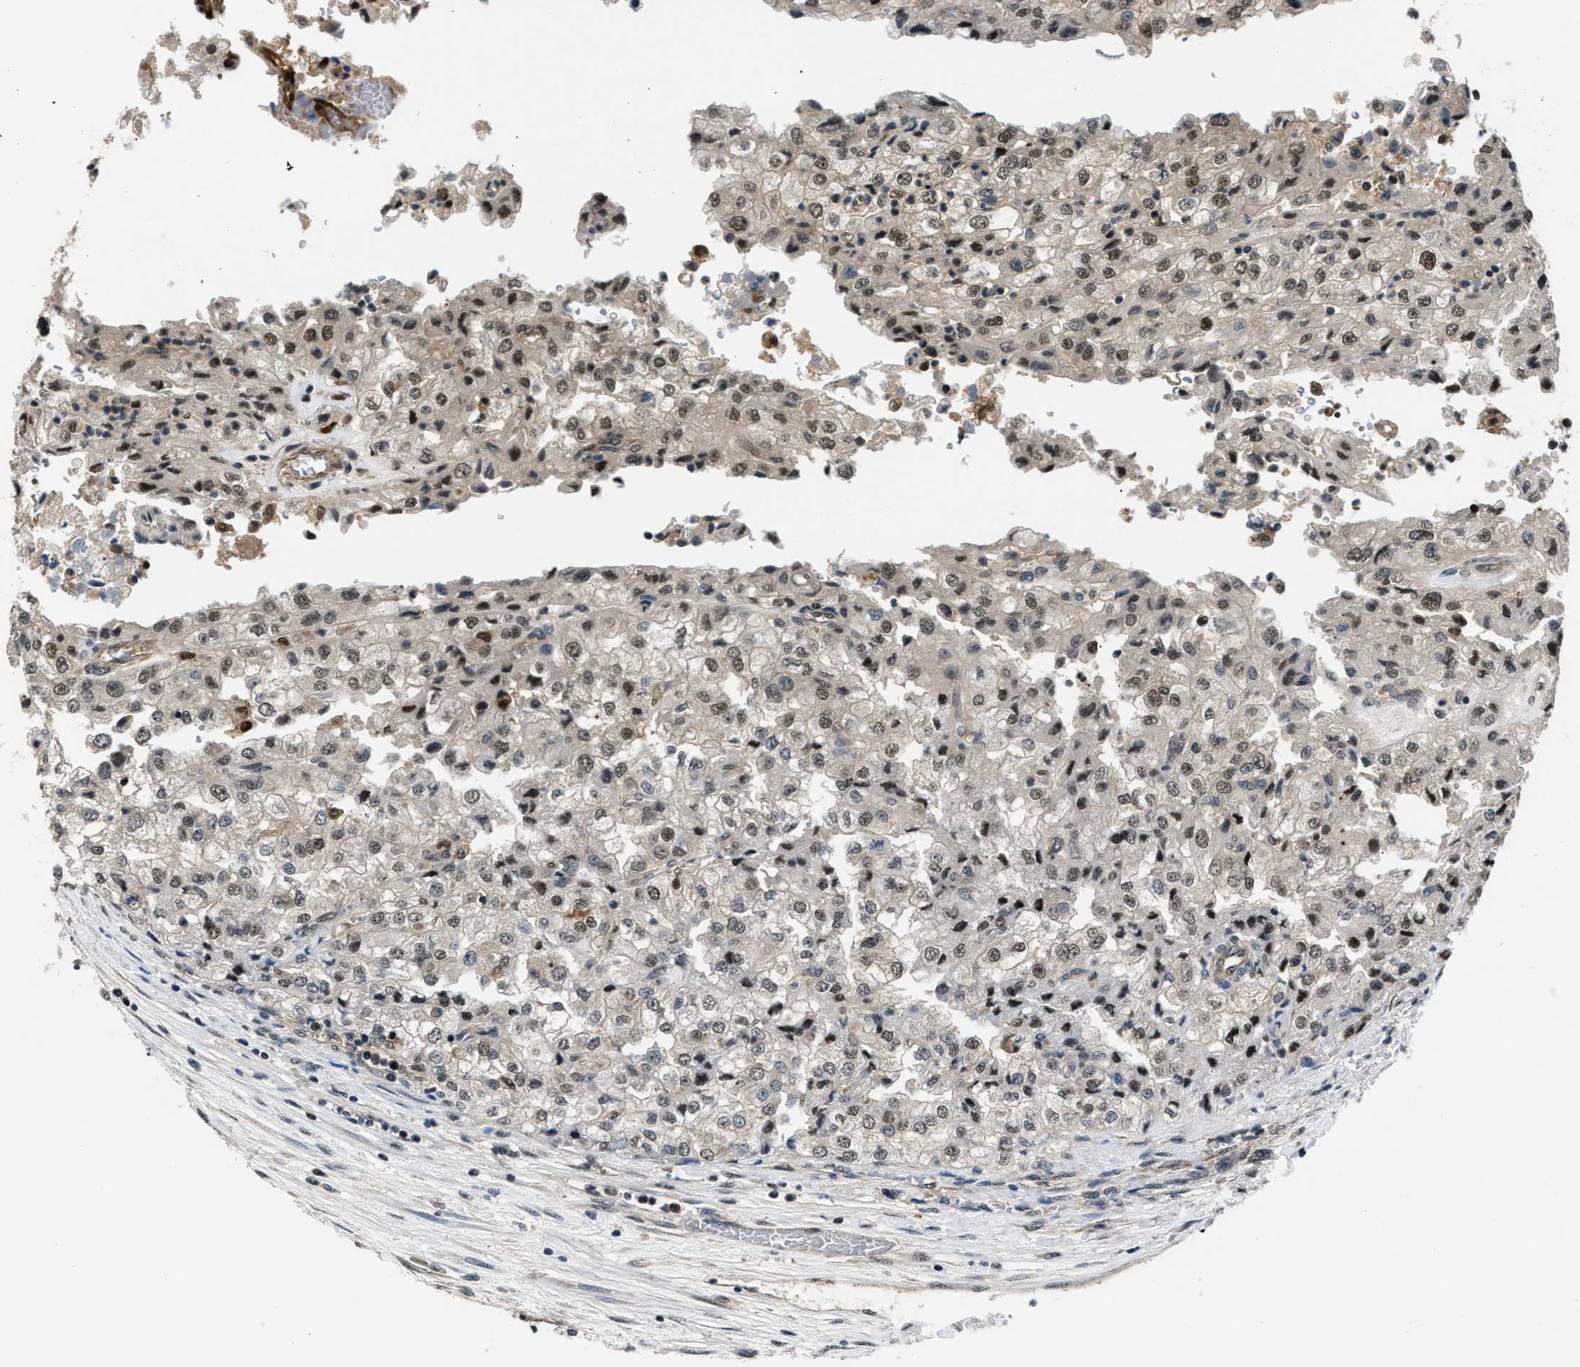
{"staining": {"intensity": "moderate", "quantity": "25%-75%", "location": "cytoplasmic/membranous,nuclear"}, "tissue": "renal cancer", "cell_type": "Tumor cells", "image_type": "cancer", "snomed": [{"axis": "morphology", "description": "Adenocarcinoma, NOS"}, {"axis": "topography", "description": "Kidney"}], "caption": "Adenocarcinoma (renal) stained with DAB IHC shows medium levels of moderate cytoplasmic/membranous and nuclear expression in about 25%-75% of tumor cells.", "gene": "RBM33", "patient": {"sex": "female", "age": 54}}